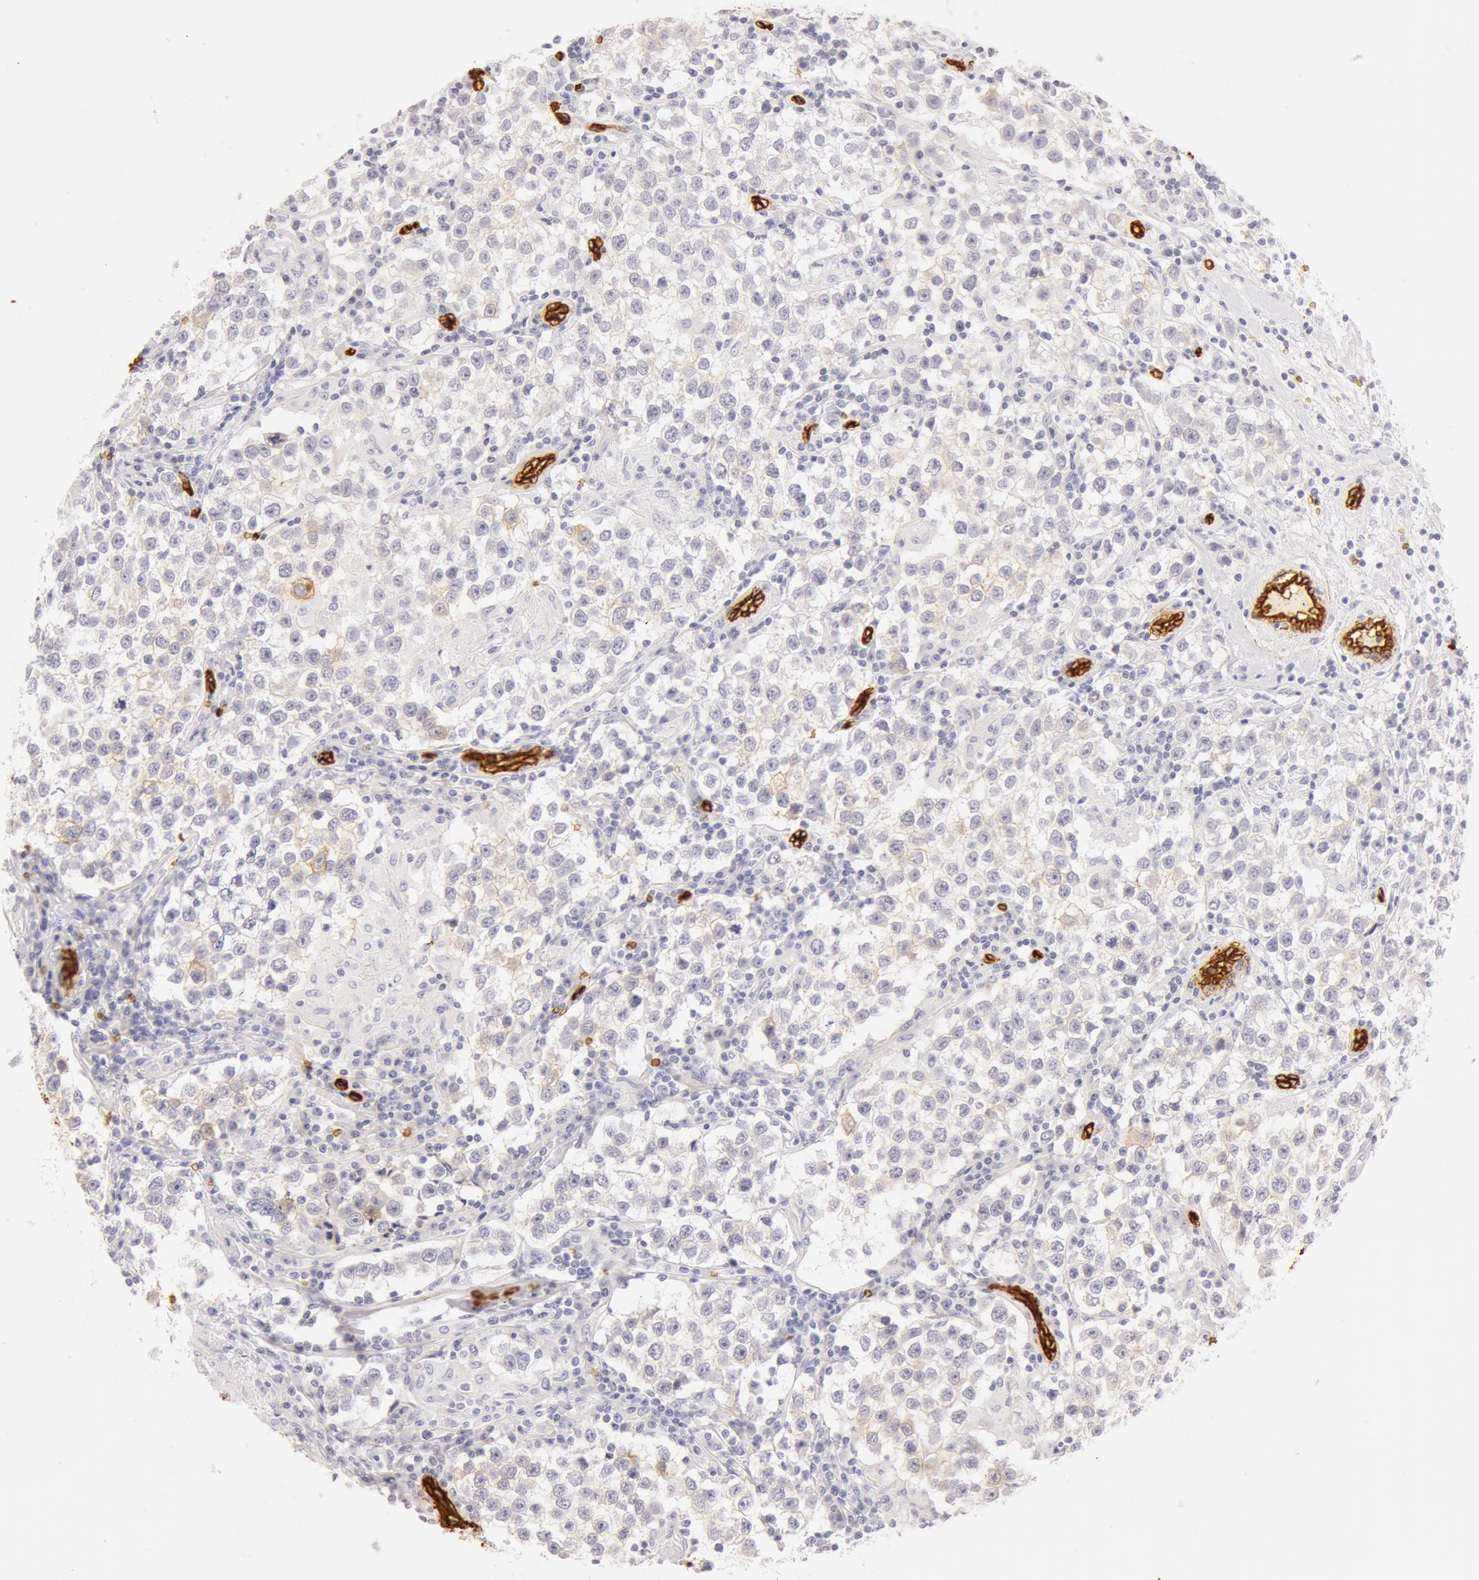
{"staining": {"intensity": "negative", "quantity": "none", "location": "none"}, "tissue": "testis cancer", "cell_type": "Tumor cells", "image_type": "cancer", "snomed": [{"axis": "morphology", "description": "Seminoma, NOS"}, {"axis": "topography", "description": "Testis"}], "caption": "Immunohistochemistry of testis cancer (seminoma) shows no expression in tumor cells.", "gene": "AQP1", "patient": {"sex": "male", "age": 36}}